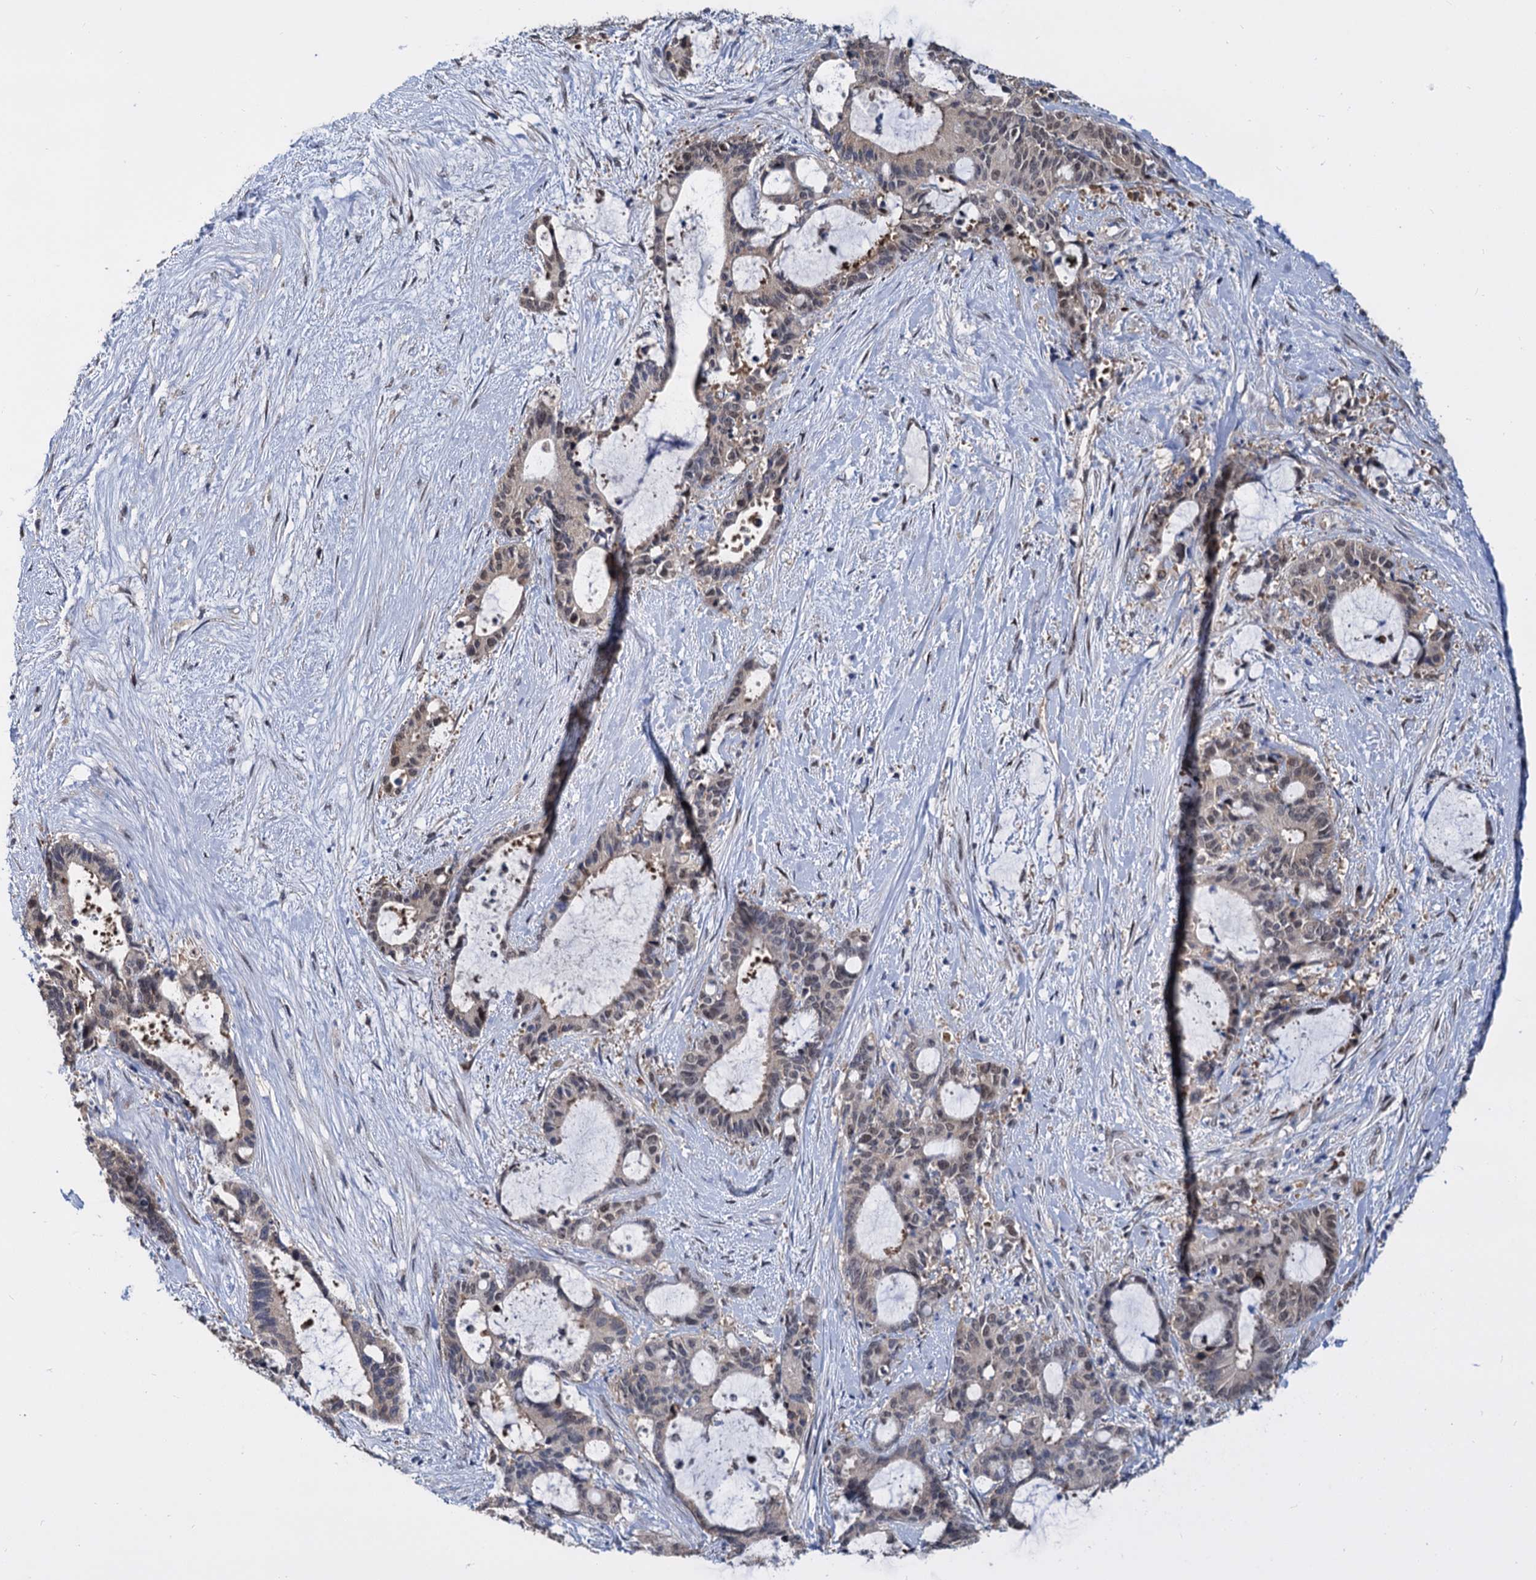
{"staining": {"intensity": "weak", "quantity": "25%-75%", "location": "nuclear"}, "tissue": "liver cancer", "cell_type": "Tumor cells", "image_type": "cancer", "snomed": [{"axis": "morphology", "description": "Normal tissue, NOS"}, {"axis": "morphology", "description": "Cholangiocarcinoma"}, {"axis": "topography", "description": "Liver"}, {"axis": "topography", "description": "Peripheral nerve tissue"}], "caption": "There is low levels of weak nuclear expression in tumor cells of liver cancer (cholangiocarcinoma), as demonstrated by immunohistochemical staining (brown color).", "gene": "PSMD4", "patient": {"sex": "female", "age": 73}}